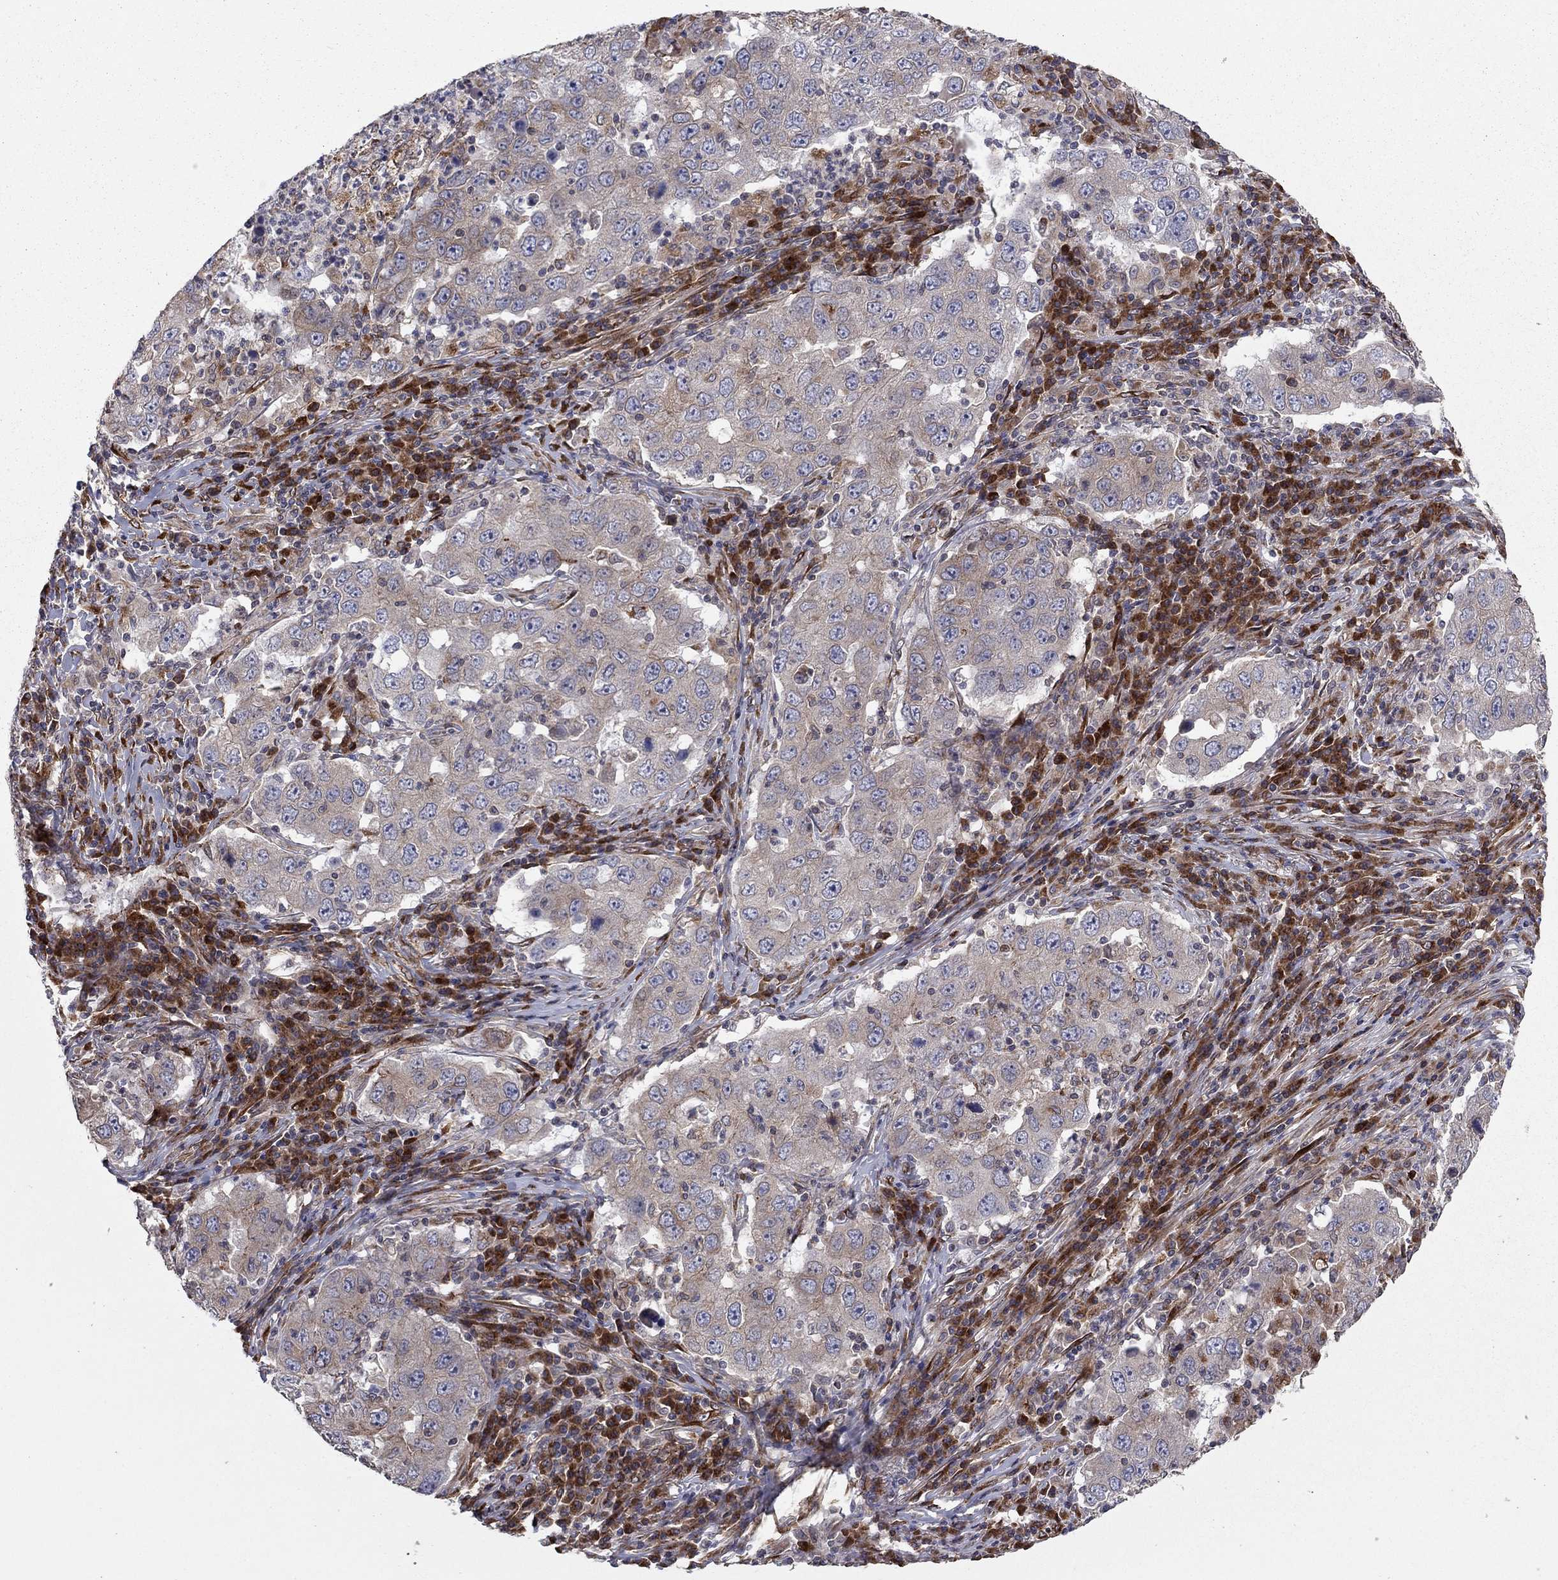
{"staining": {"intensity": "negative", "quantity": "none", "location": "none"}, "tissue": "lung cancer", "cell_type": "Tumor cells", "image_type": "cancer", "snomed": [{"axis": "morphology", "description": "Adenocarcinoma, NOS"}, {"axis": "topography", "description": "Lung"}], "caption": "DAB immunohistochemical staining of lung adenocarcinoma demonstrates no significant staining in tumor cells.", "gene": "YIF1A", "patient": {"sex": "male", "age": 73}}